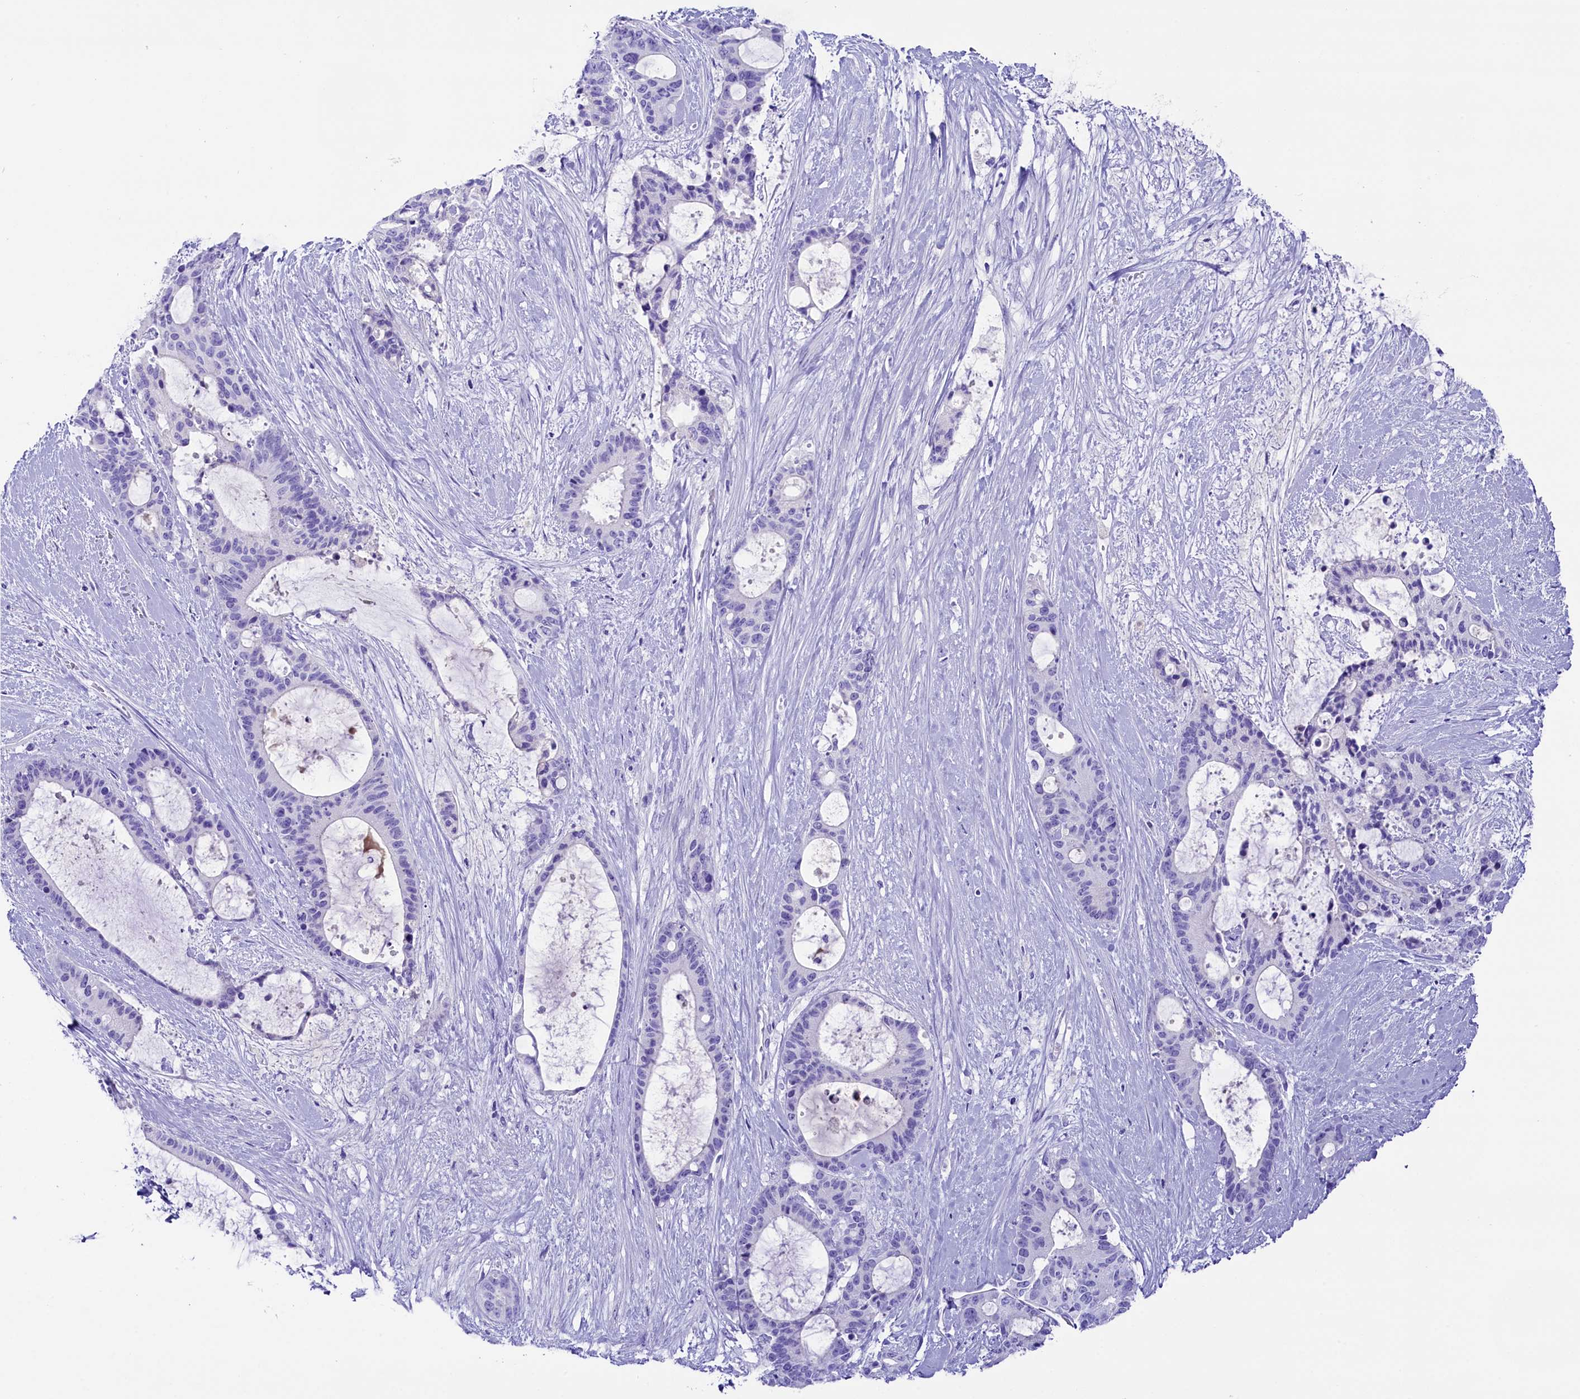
{"staining": {"intensity": "negative", "quantity": "none", "location": "none"}, "tissue": "liver cancer", "cell_type": "Tumor cells", "image_type": "cancer", "snomed": [{"axis": "morphology", "description": "Normal tissue, NOS"}, {"axis": "morphology", "description": "Cholangiocarcinoma"}, {"axis": "topography", "description": "Liver"}, {"axis": "topography", "description": "Peripheral nerve tissue"}], "caption": "High magnification brightfield microscopy of cholangiocarcinoma (liver) stained with DAB (brown) and counterstained with hematoxylin (blue): tumor cells show no significant staining.", "gene": "SKIDA1", "patient": {"sex": "female", "age": 73}}